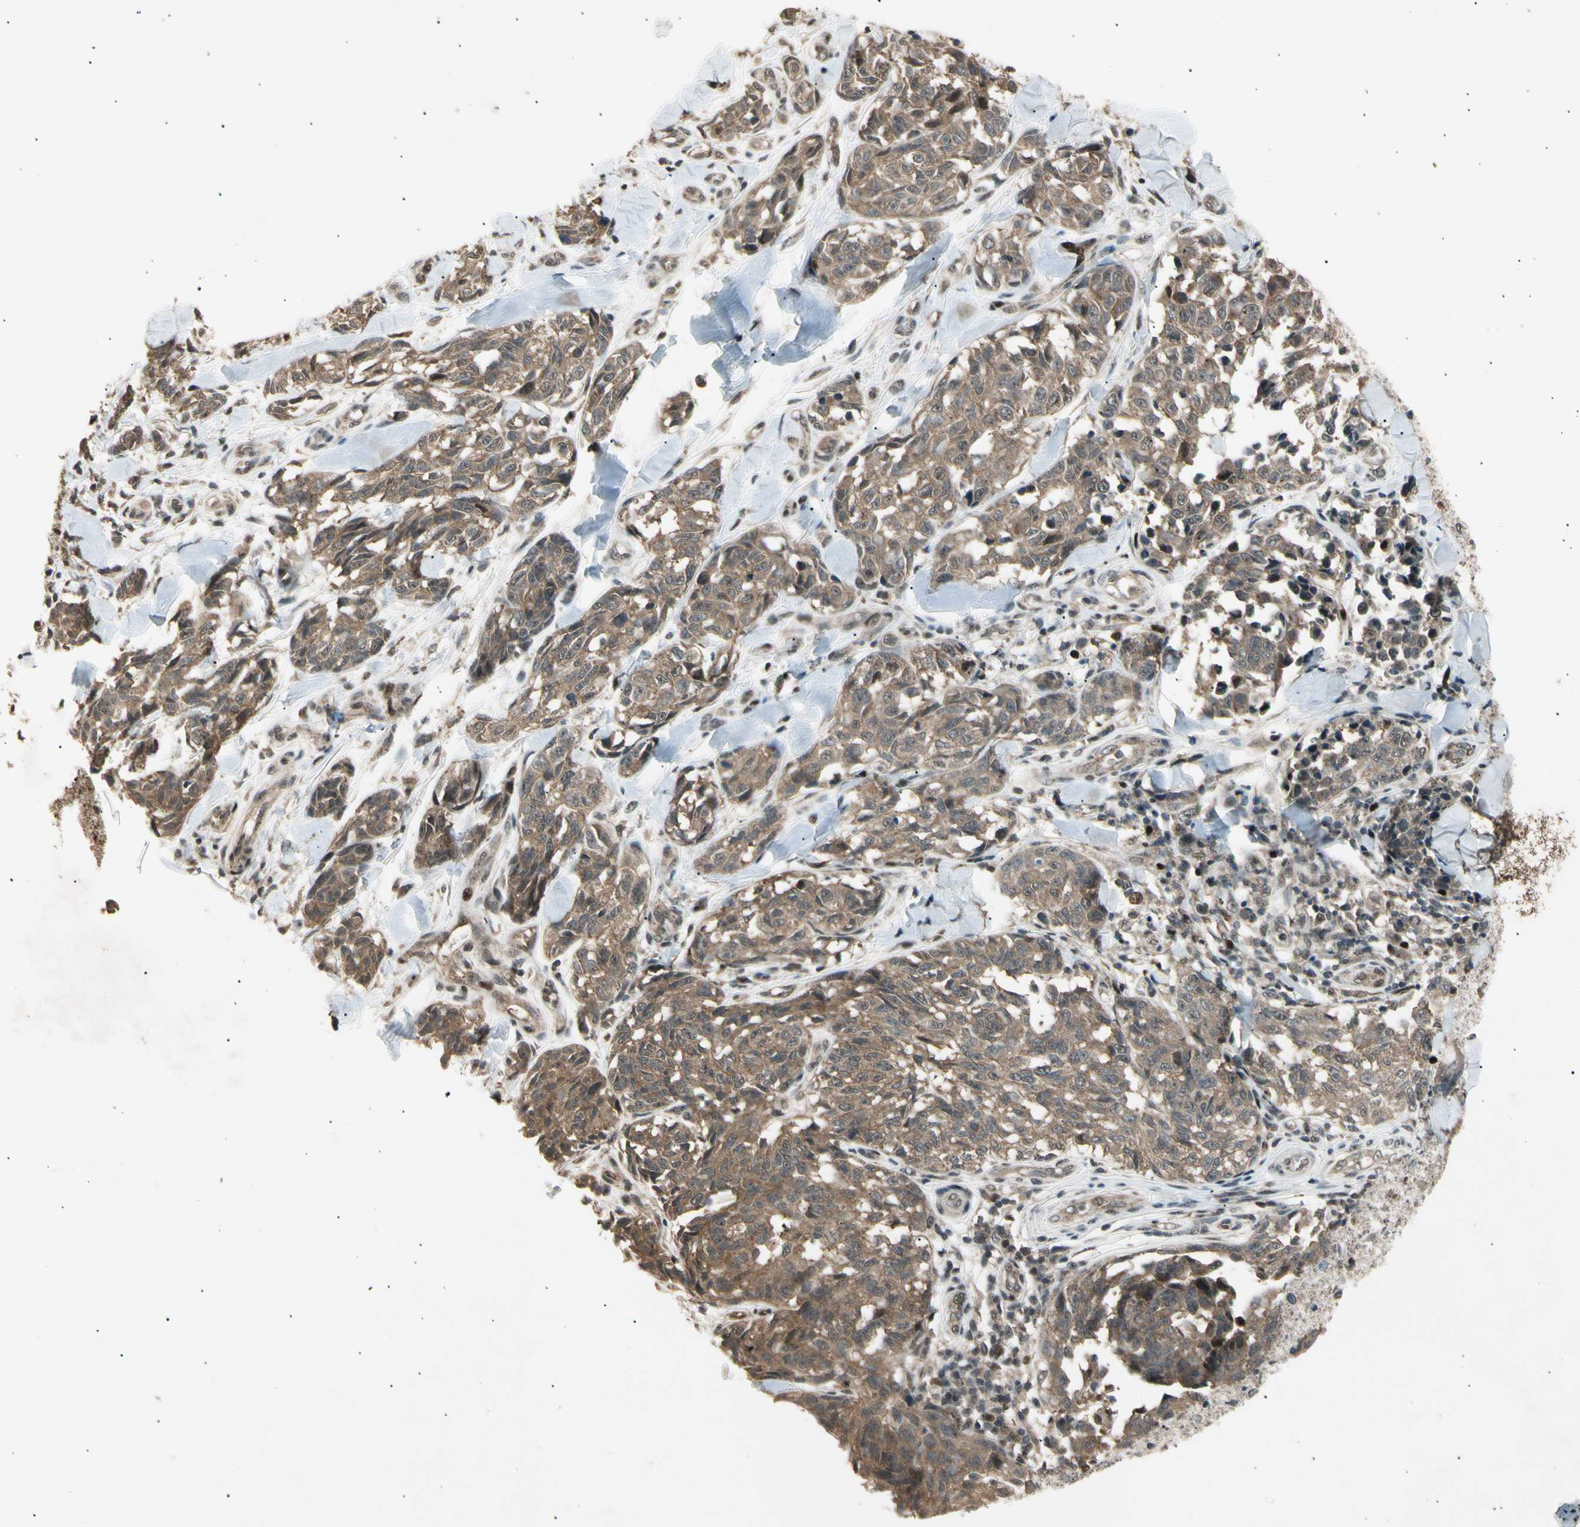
{"staining": {"intensity": "moderate", "quantity": ">75%", "location": "cytoplasmic/membranous"}, "tissue": "melanoma", "cell_type": "Tumor cells", "image_type": "cancer", "snomed": [{"axis": "morphology", "description": "Malignant melanoma, NOS"}, {"axis": "topography", "description": "Skin"}], "caption": "High-magnification brightfield microscopy of melanoma stained with DAB (brown) and counterstained with hematoxylin (blue). tumor cells exhibit moderate cytoplasmic/membranous staining is identified in about>75% of cells.", "gene": "NUAK2", "patient": {"sex": "female", "age": 64}}